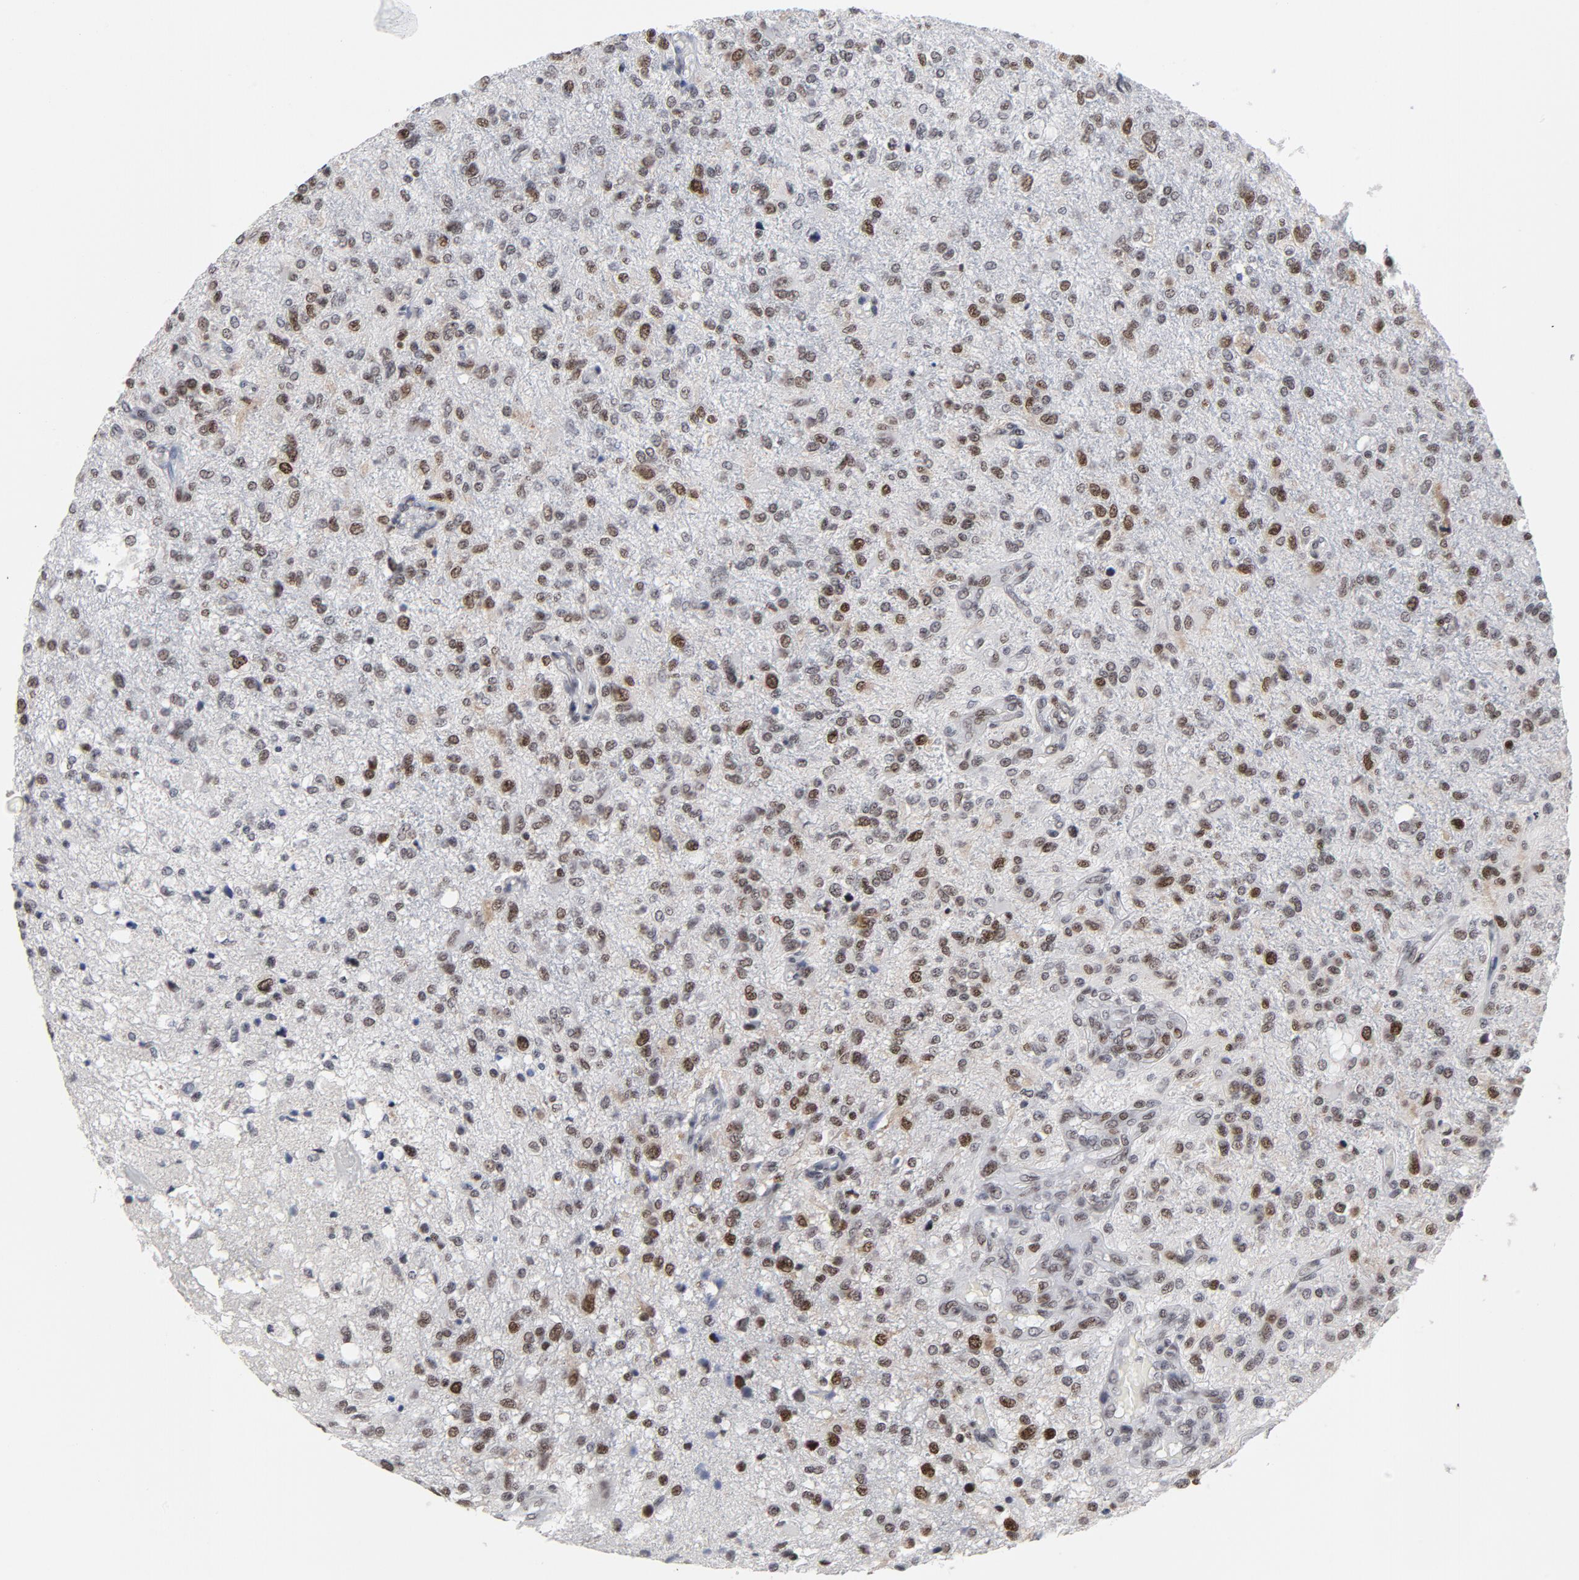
{"staining": {"intensity": "moderate", "quantity": "25%-75%", "location": "nuclear"}, "tissue": "glioma", "cell_type": "Tumor cells", "image_type": "cancer", "snomed": [{"axis": "morphology", "description": "Glioma, malignant, High grade"}, {"axis": "topography", "description": "Cerebral cortex"}], "caption": "Immunohistochemical staining of glioma demonstrates medium levels of moderate nuclear protein staining in about 25%-75% of tumor cells. (DAB = brown stain, brightfield microscopy at high magnification).", "gene": "RFC4", "patient": {"sex": "male", "age": 76}}